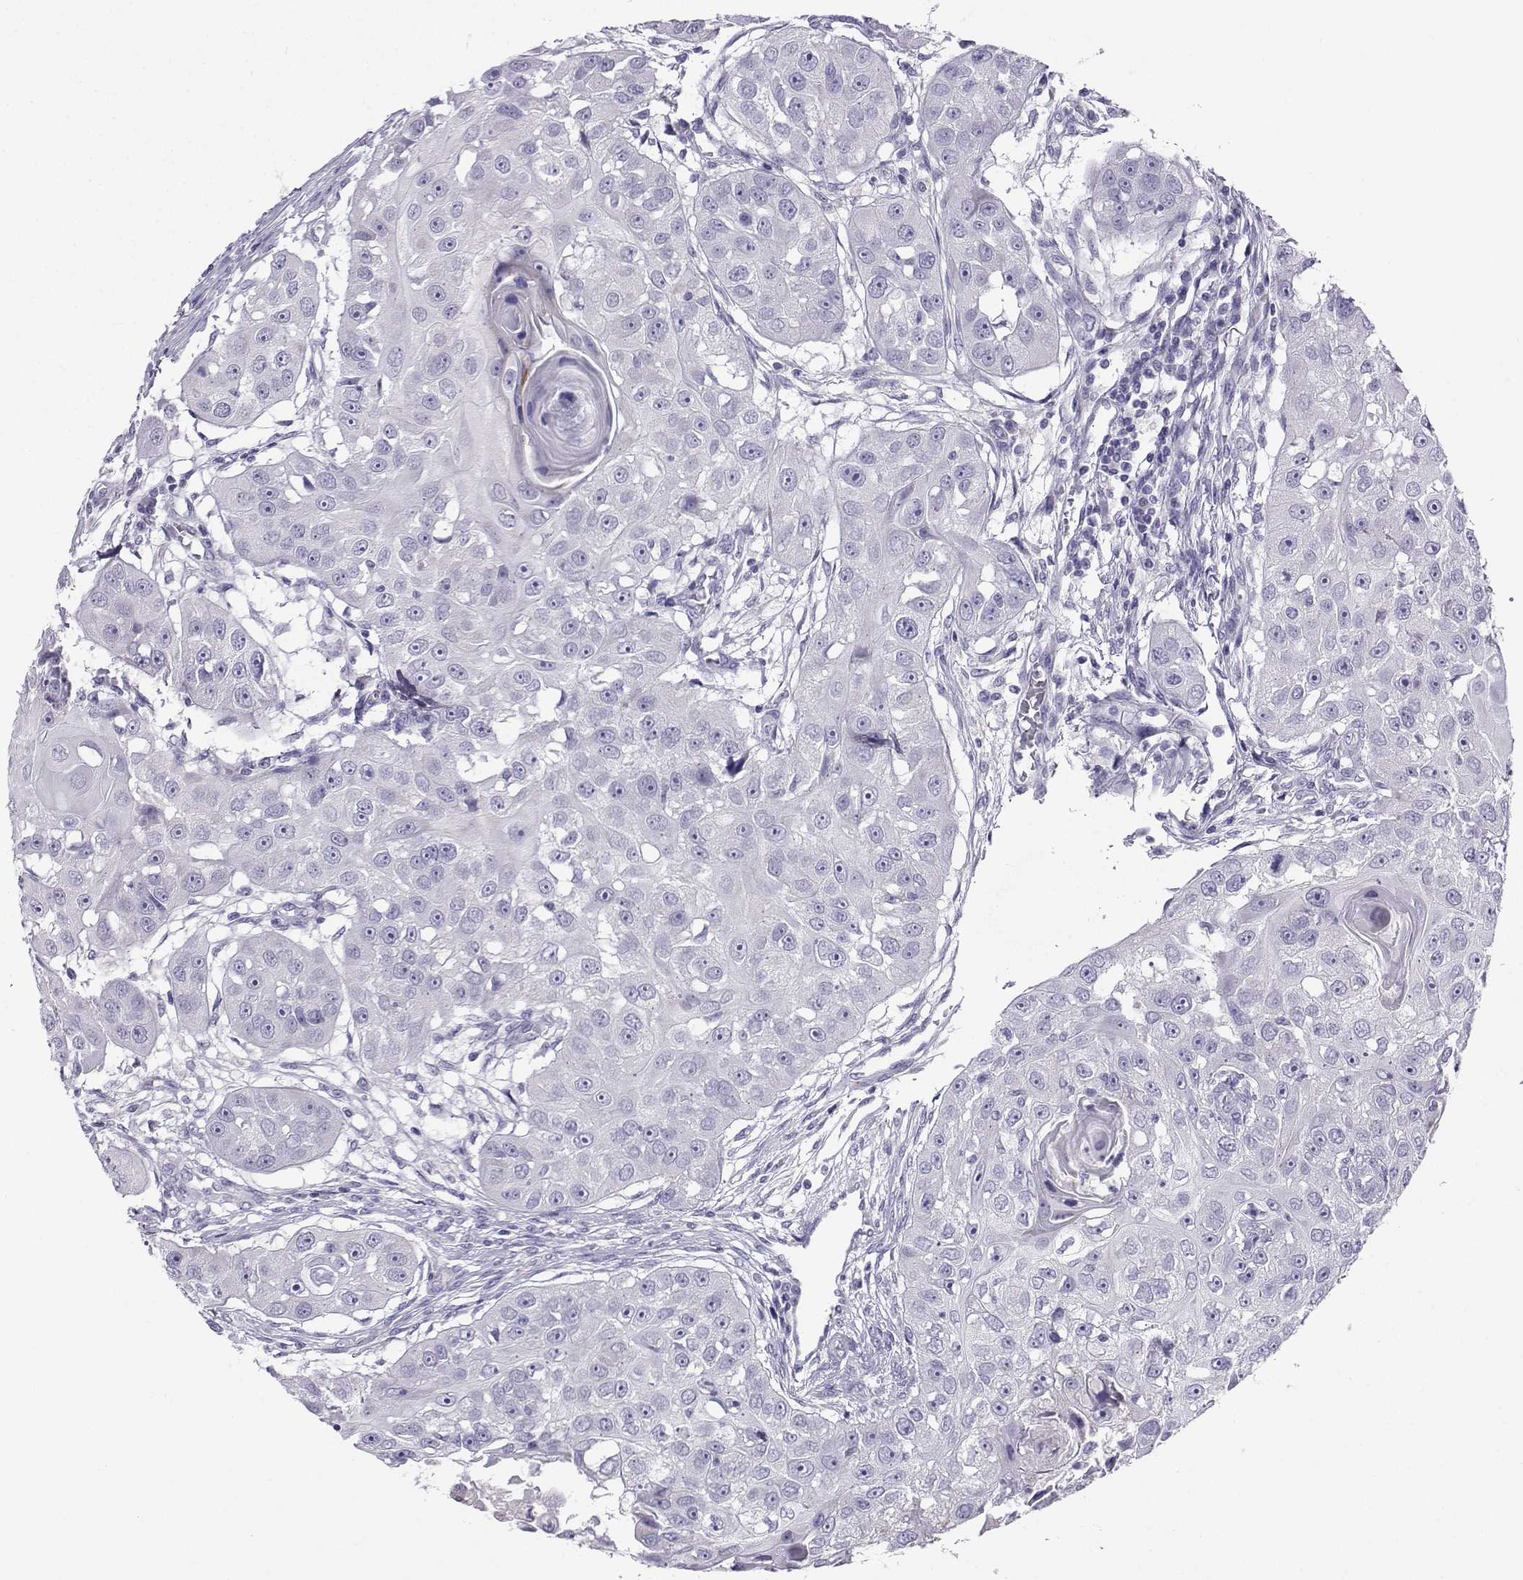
{"staining": {"intensity": "negative", "quantity": "none", "location": "none"}, "tissue": "head and neck cancer", "cell_type": "Tumor cells", "image_type": "cancer", "snomed": [{"axis": "morphology", "description": "Squamous cell carcinoma, NOS"}, {"axis": "topography", "description": "Head-Neck"}], "caption": "High magnification brightfield microscopy of head and neck squamous cell carcinoma stained with DAB (brown) and counterstained with hematoxylin (blue): tumor cells show no significant expression.", "gene": "FBXO24", "patient": {"sex": "male", "age": 51}}